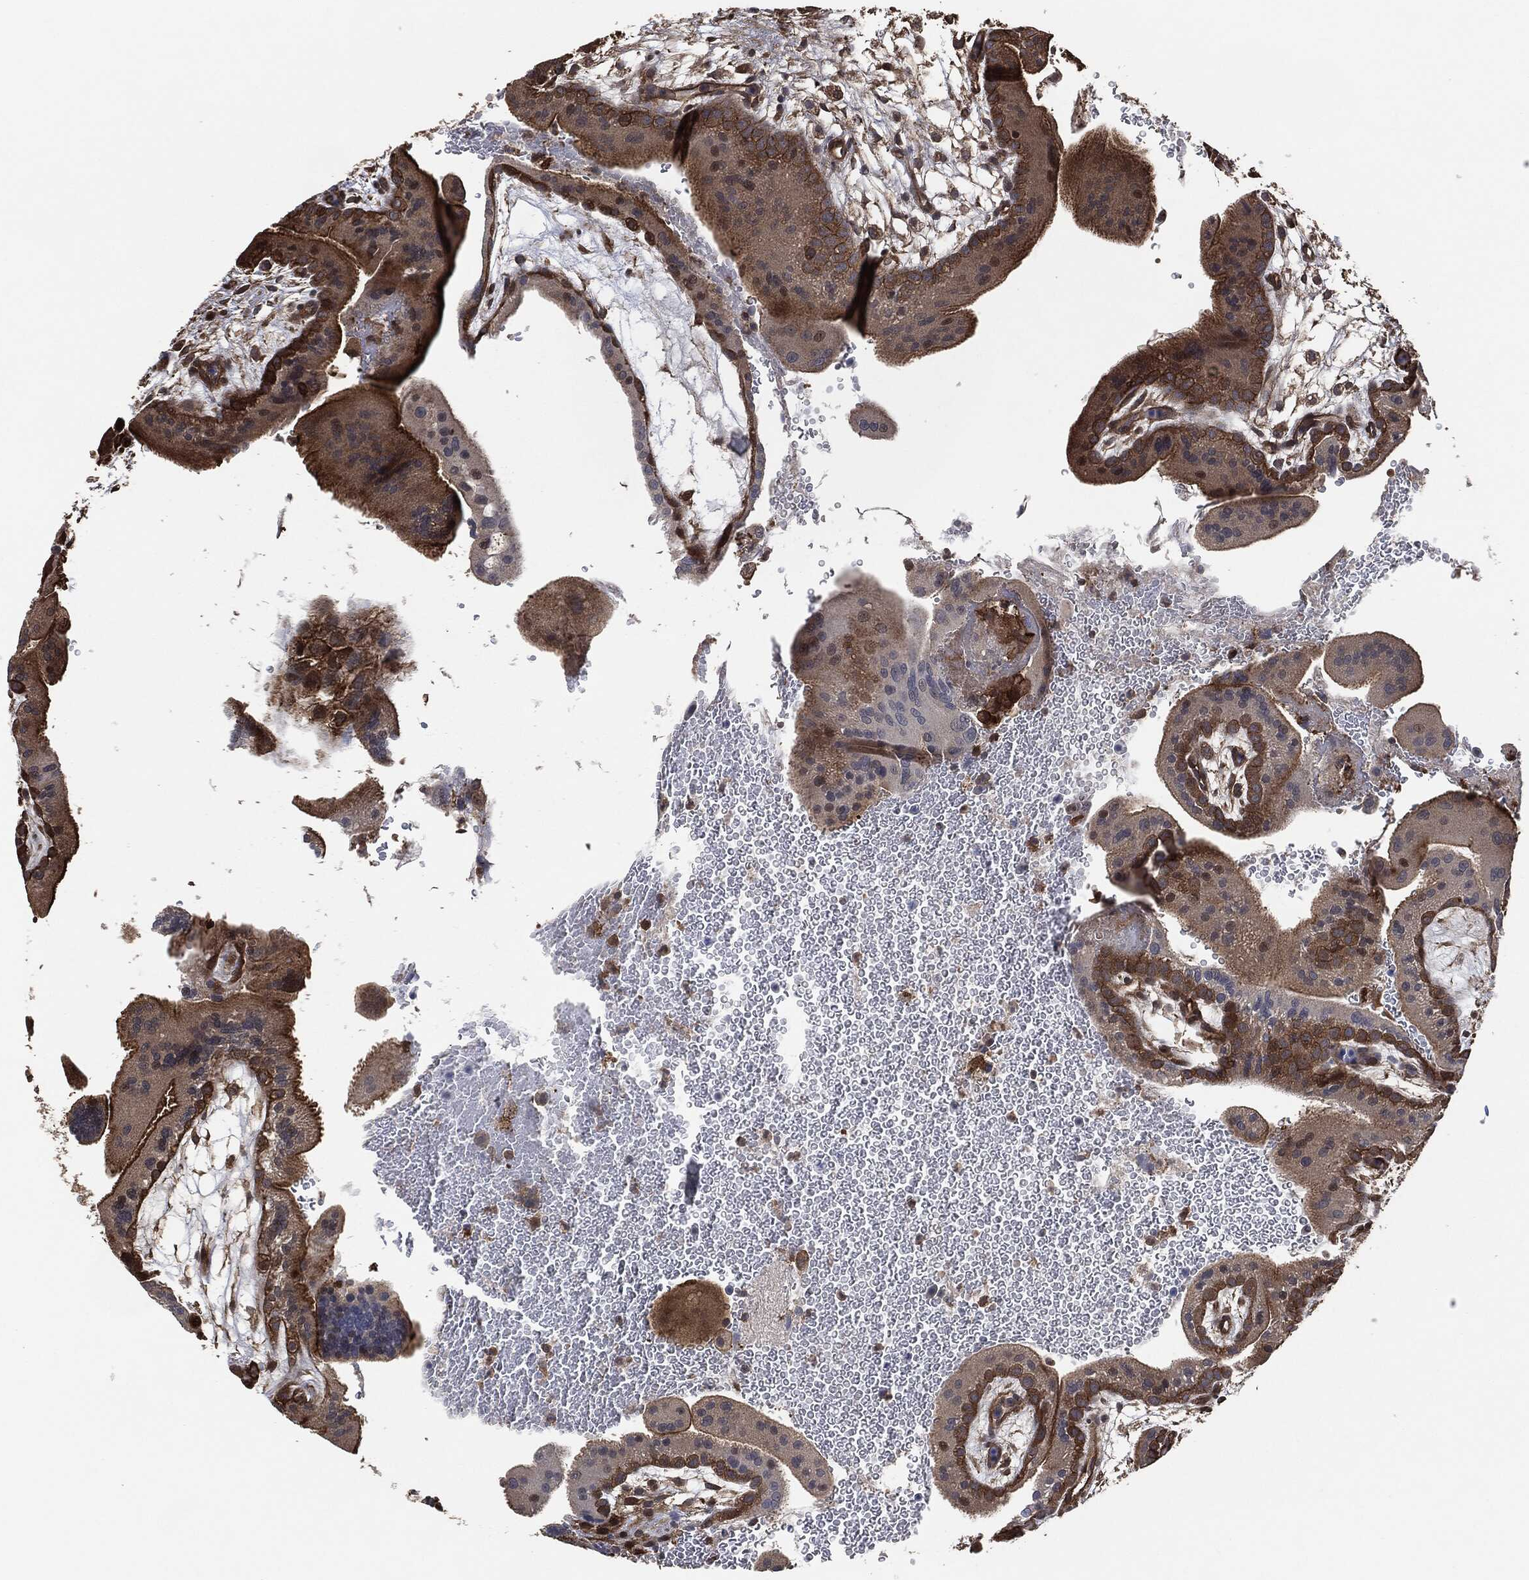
{"staining": {"intensity": "moderate", "quantity": "25%-75%", "location": "cytoplasmic/membranous"}, "tissue": "placenta", "cell_type": "Decidual cells", "image_type": "normal", "snomed": [{"axis": "morphology", "description": "Normal tissue, NOS"}, {"axis": "topography", "description": "Placenta"}], "caption": "Protein expression analysis of normal human placenta reveals moderate cytoplasmic/membranous expression in about 25%-75% of decidual cells. The staining was performed using DAB, with brown indicating positive protein expression. Nuclei are stained blue with hematoxylin.", "gene": "TPT1", "patient": {"sex": "female", "age": 19}}